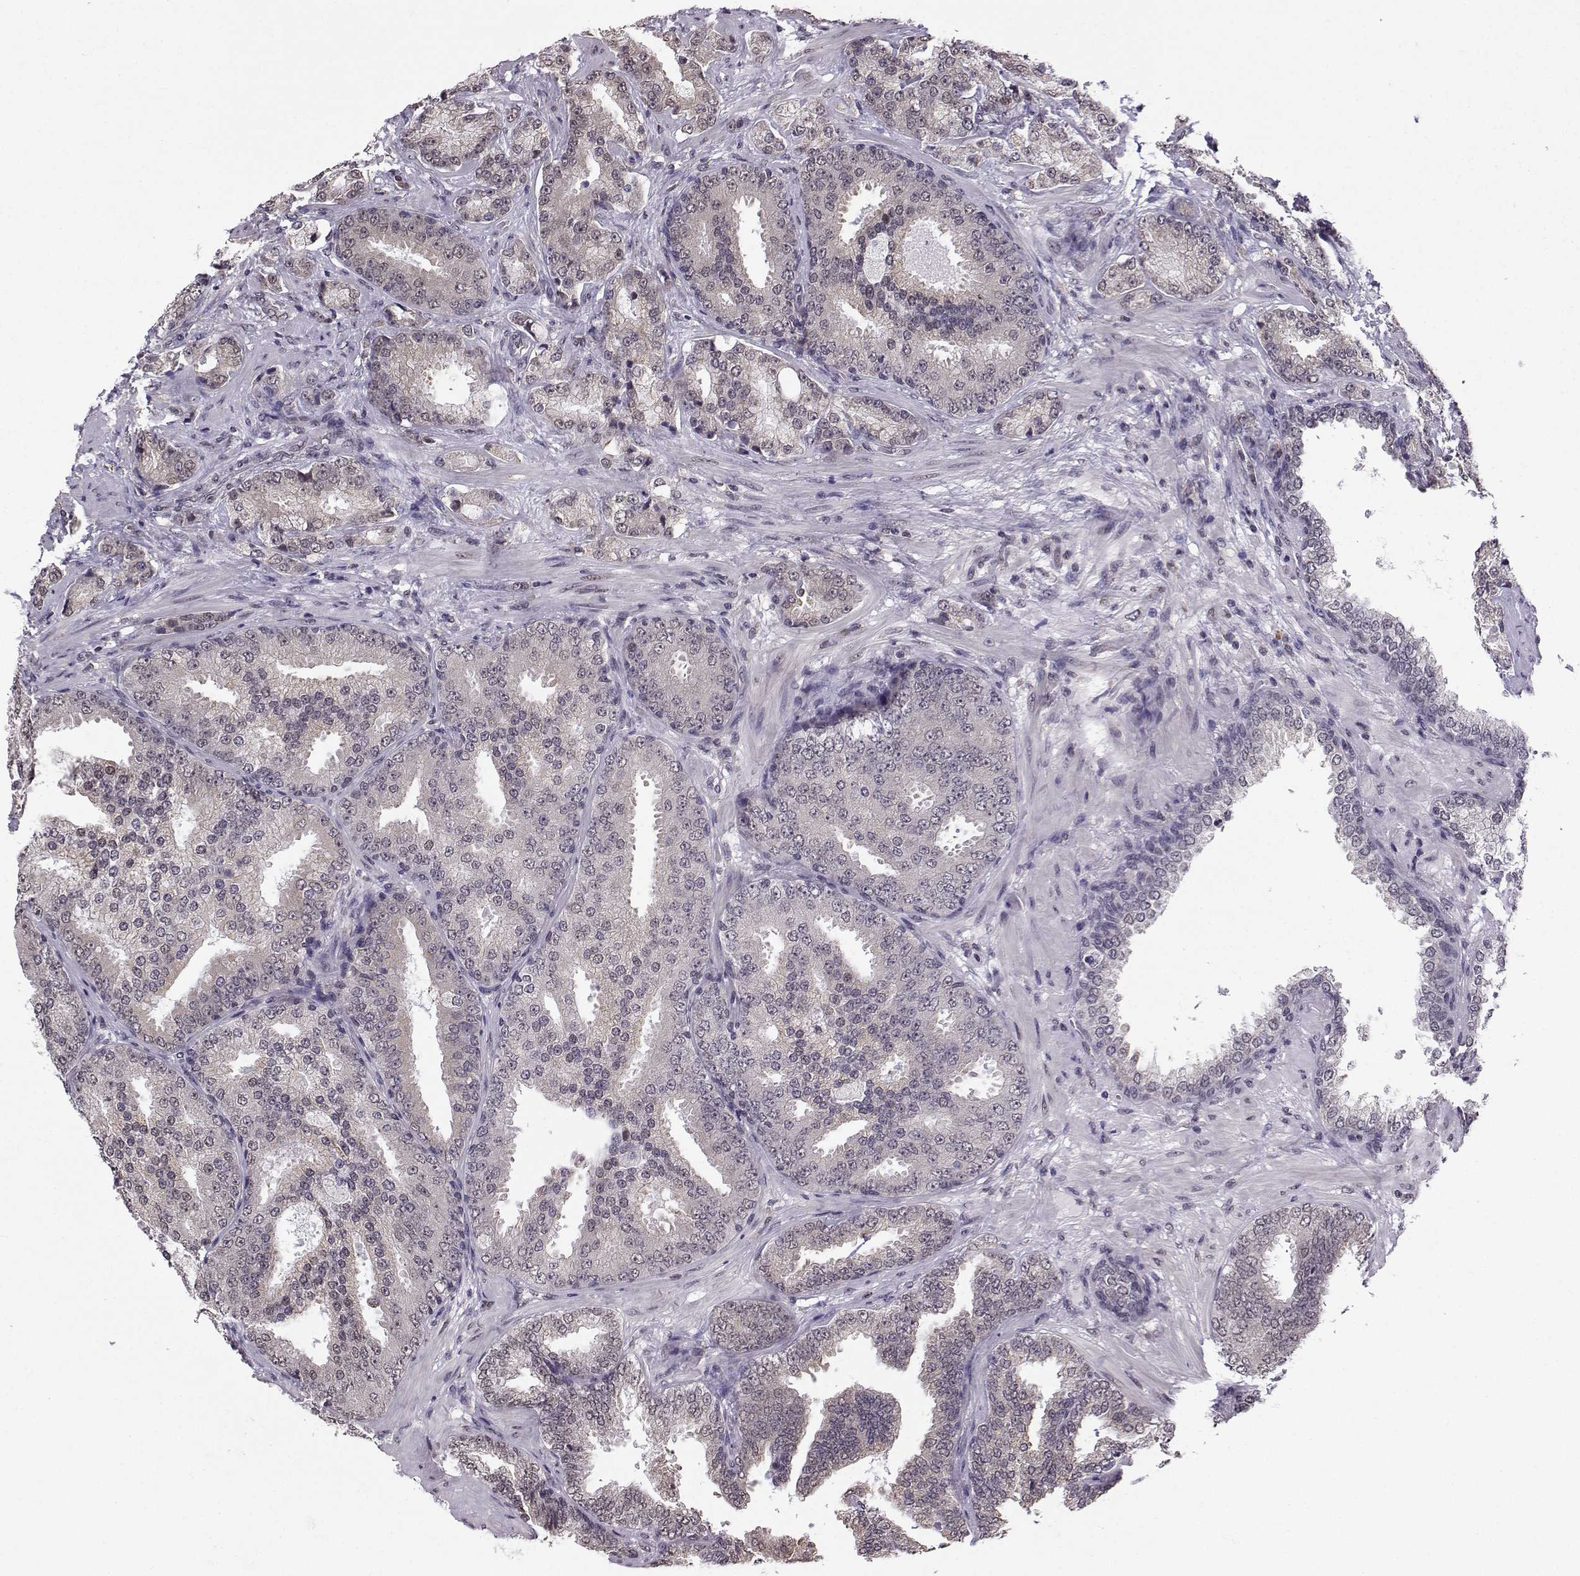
{"staining": {"intensity": "negative", "quantity": "none", "location": "none"}, "tissue": "prostate cancer", "cell_type": "Tumor cells", "image_type": "cancer", "snomed": [{"axis": "morphology", "description": "Adenocarcinoma, Low grade"}, {"axis": "topography", "description": "Prostate"}], "caption": "Image shows no protein positivity in tumor cells of prostate cancer tissue.", "gene": "EZH1", "patient": {"sex": "male", "age": 68}}